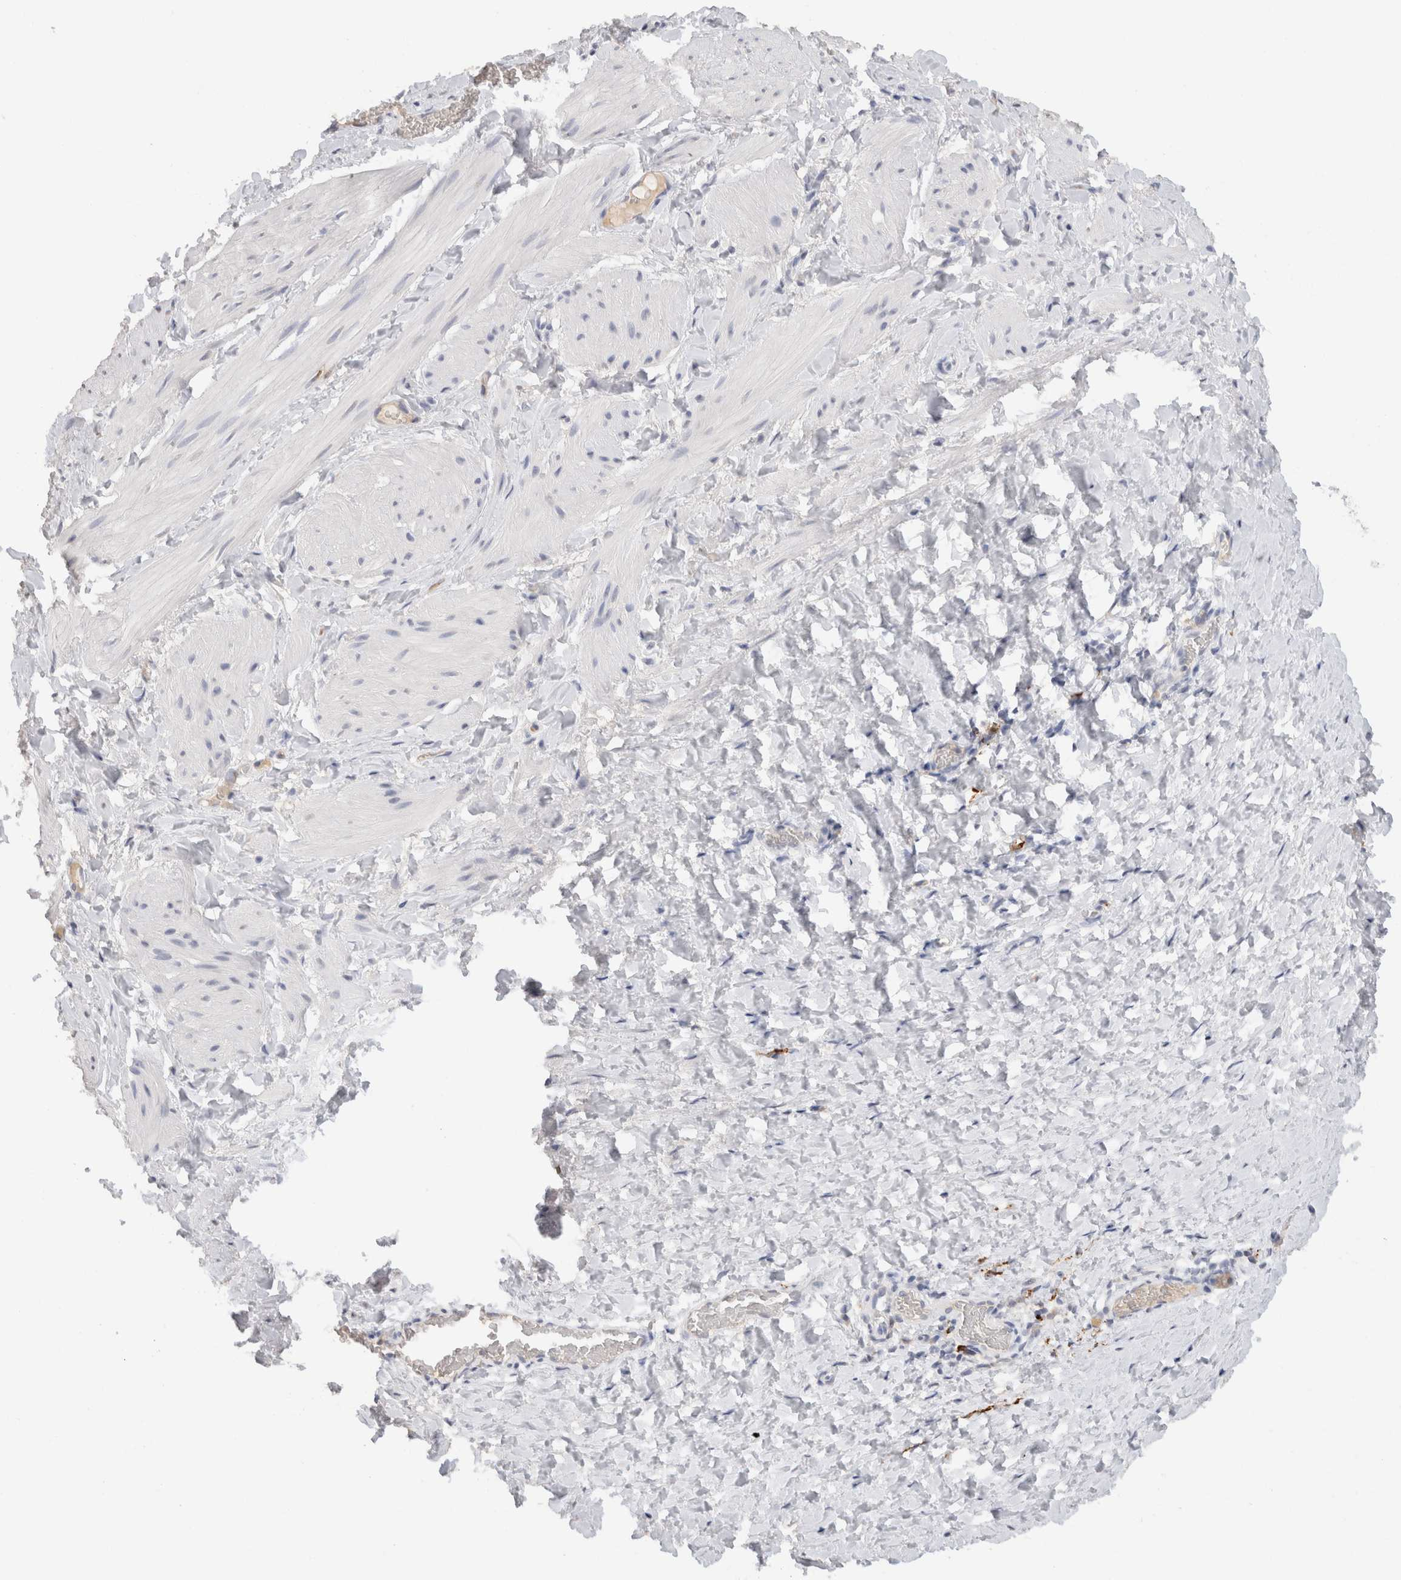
{"staining": {"intensity": "negative", "quantity": "none", "location": "none"}, "tissue": "smooth muscle", "cell_type": "Smooth muscle cells", "image_type": "normal", "snomed": [{"axis": "morphology", "description": "Normal tissue, NOS"}, {"axis": "topography", "description": "Smooth muscle"}], "caption": "Unremarkable smooth muscle was stained to show a protein in brown. There is no significant expression in smooth muscle cells. (Brightfield microscopy of DAB (3,3'-diaminobenzidine) immunohistochemistry (IHC) at high magnification).", "gene": "LAMP3", "patient": {"sex": "male", "age": 16}}